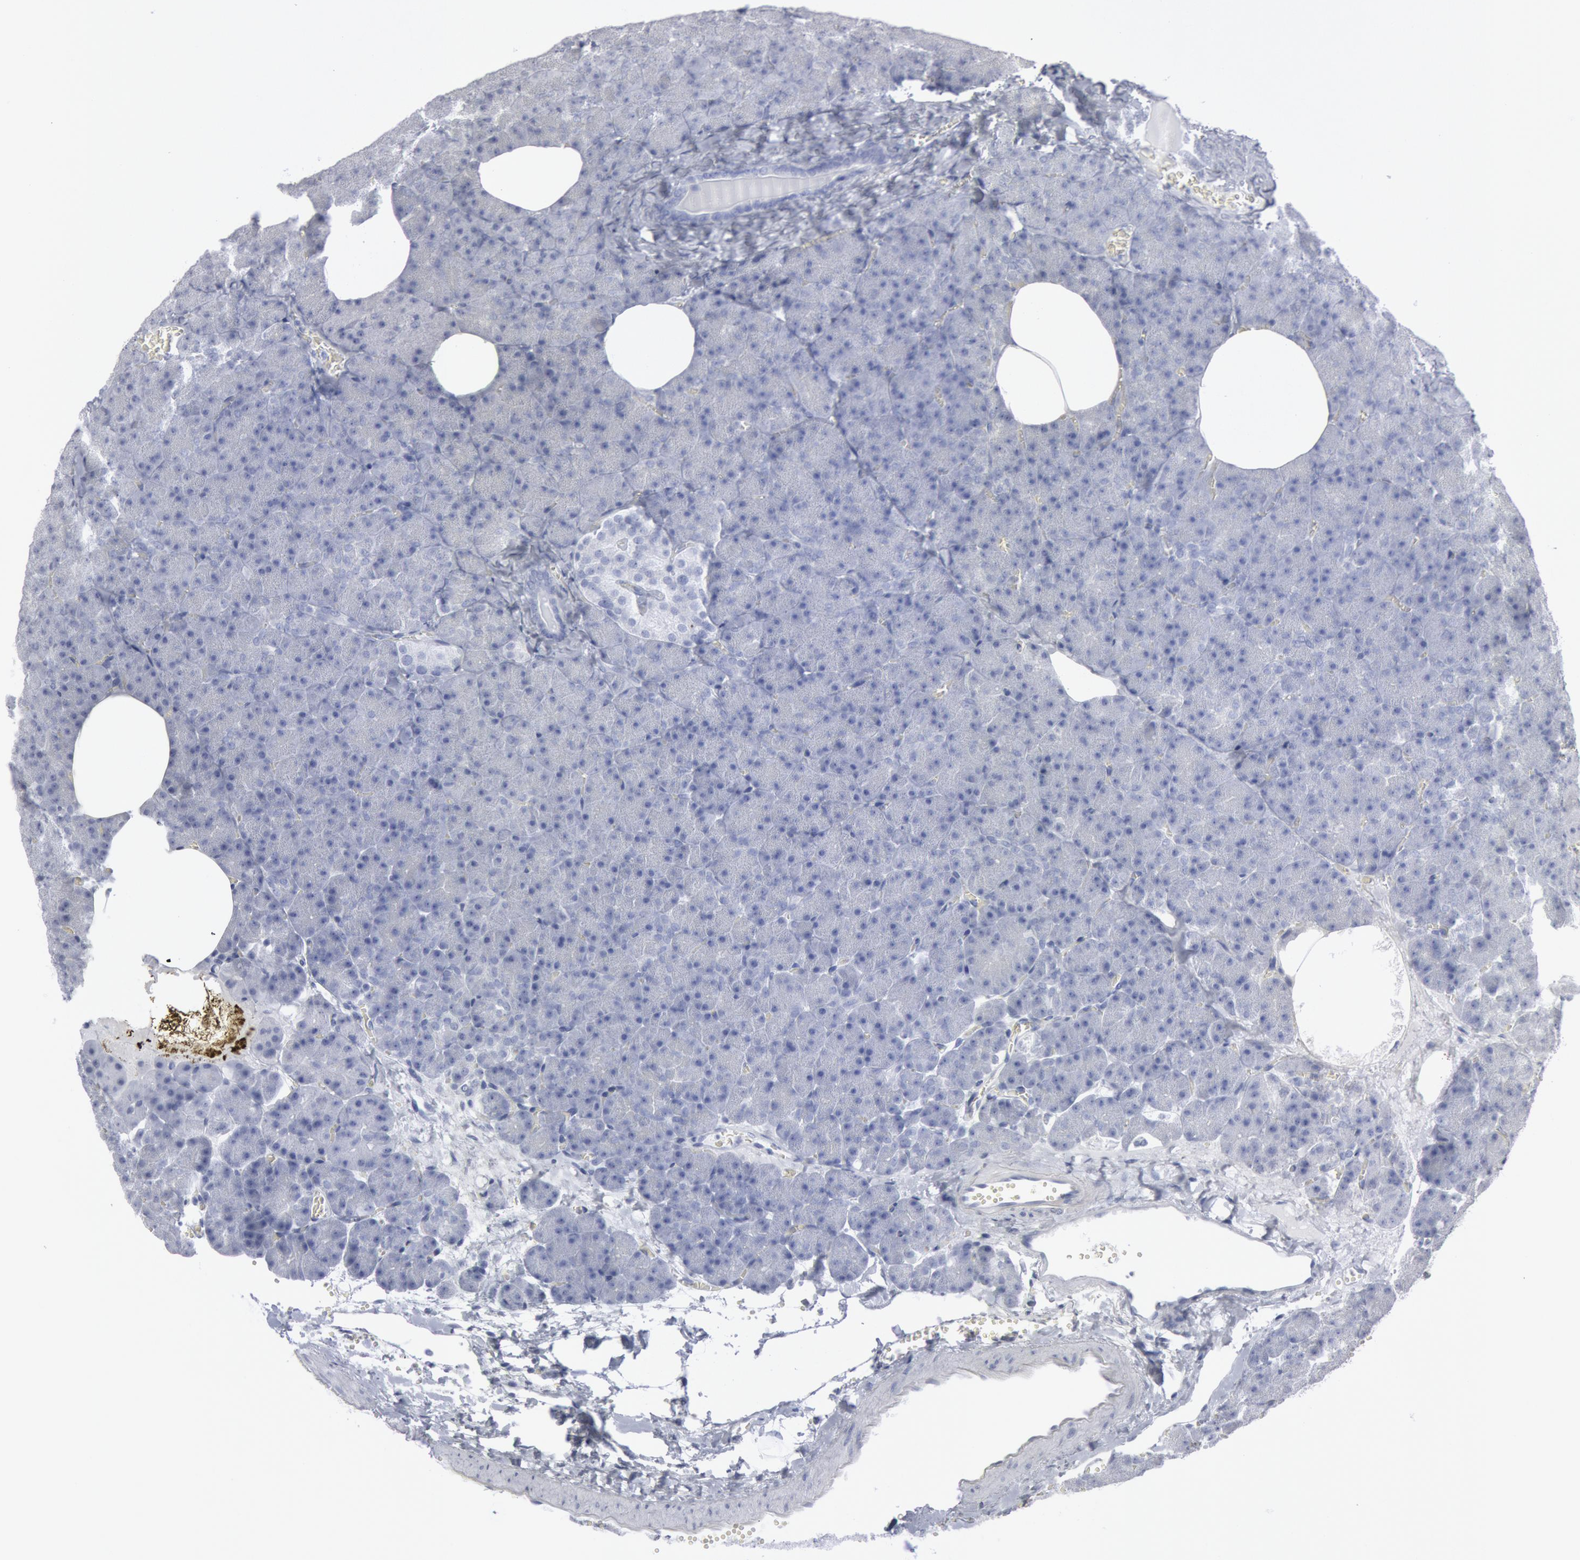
{"staining": {"intensity": "negative", "quantity": "none", "location": "none"}, "tissue": "pancreas", "cell_type": "Exocrine glandular cells", "image_type": "normal", "snomed": [{"axis": "morphology", "description": "Normal tissue, NOS"}, {"axis": "topography", "description": "Pancreas"}], "caption": "Protein analysis of benign pancreas shows no significant expression in exocrine glandular cells. (Immunohistochemistry, brightfield microscopy, high magnification).", "gene": "DMC1", "patient": {"sex": "female", "age": 35}}